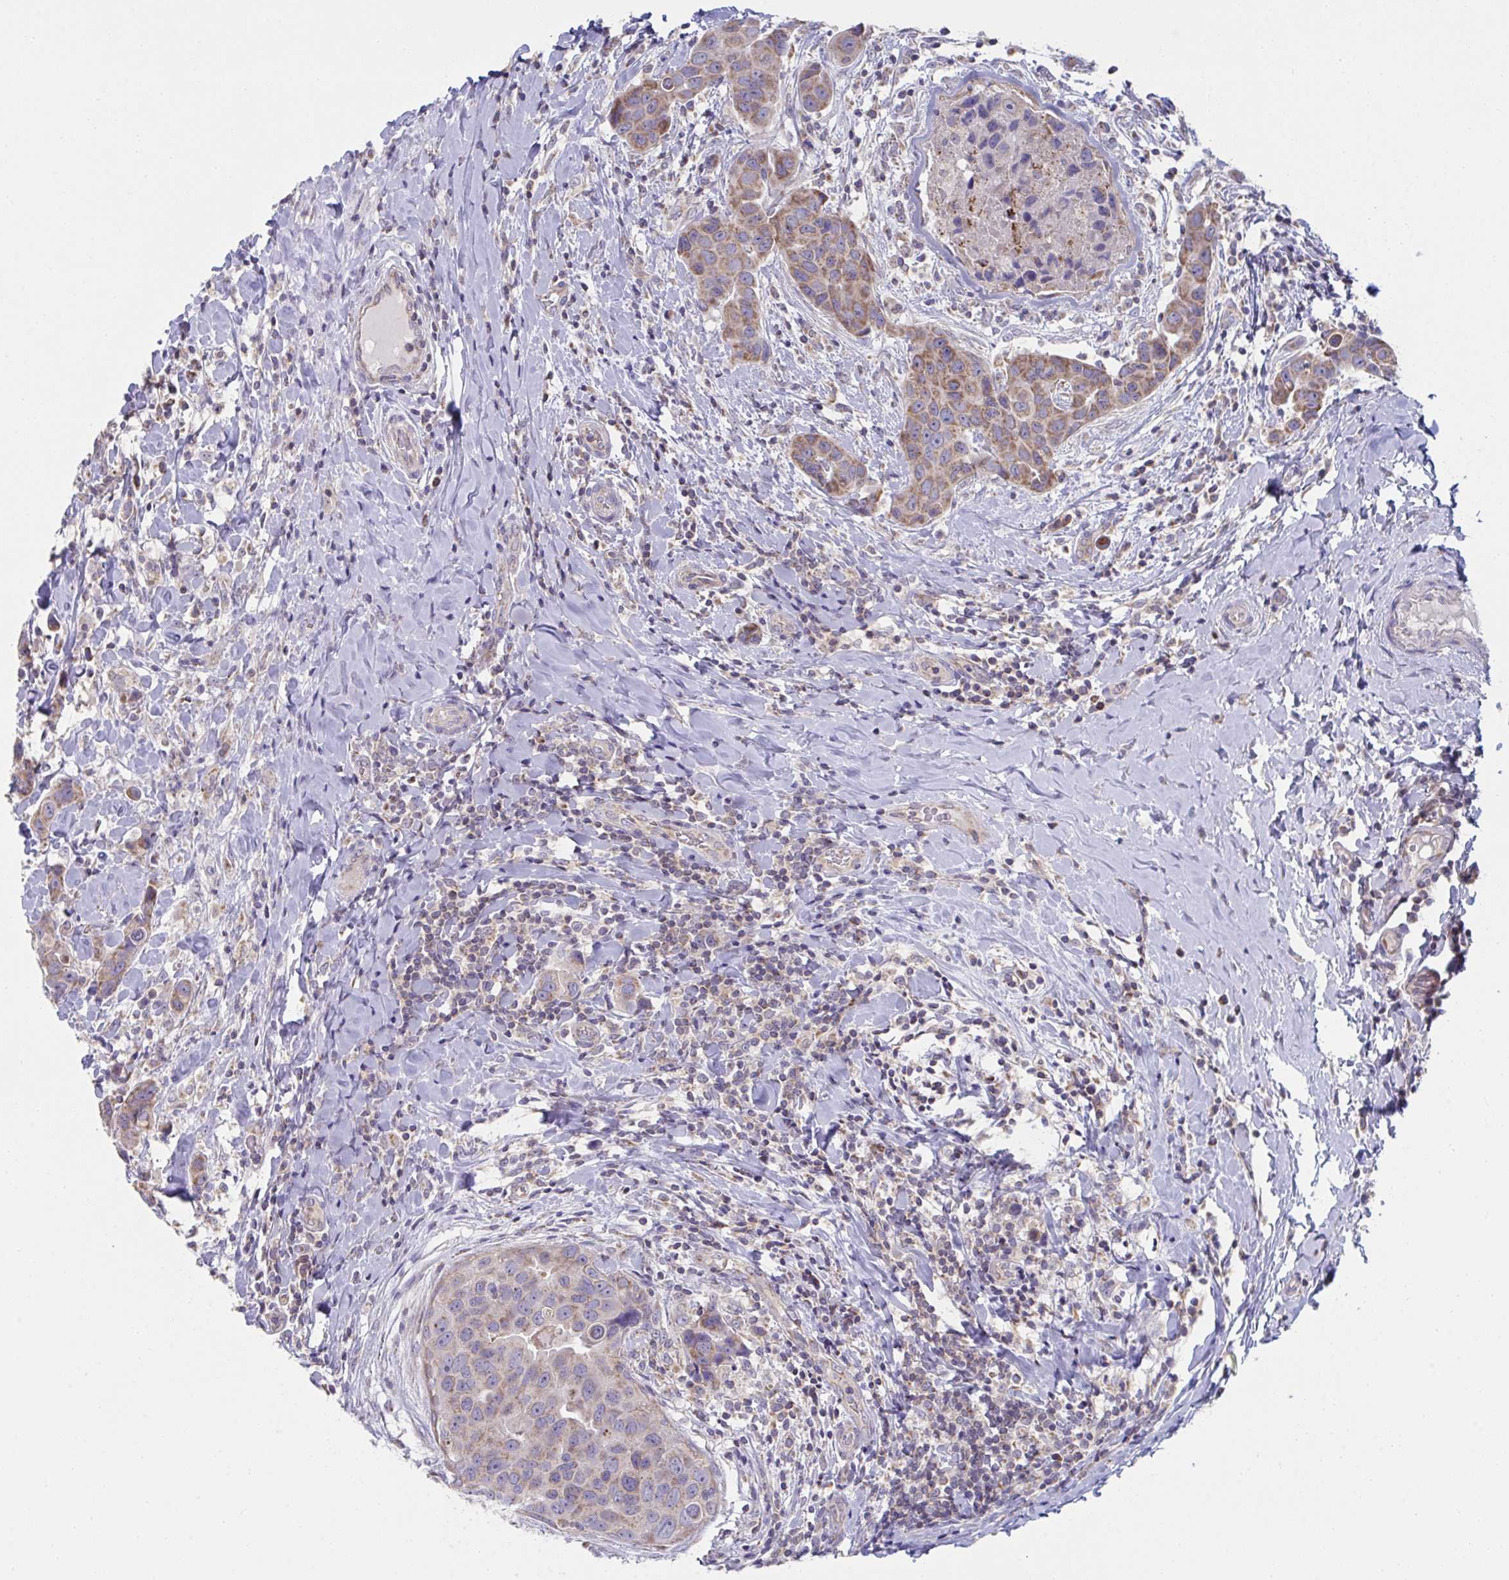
{"staining": {"intensity": "weak", "quantity": ">75%", "location": "cytoplasmic/membranous"}, "tissue": "breast cancer", "cell_type": "Tumor cells", "image_type": "cancer", "snomed": [{"axis": "morphology", "description": "Duct carcinoma"}, {"axis": "topography", "description": "Breast"}], "caption": "Human breast invasive ductal carcinoma stained with a brown dye shows weak cytoplasmic/membranous positive positivity in approximately >75% of tumor cells.", "gene": "NDUFA7", "patient": {"sex": "female", "age": 24}}